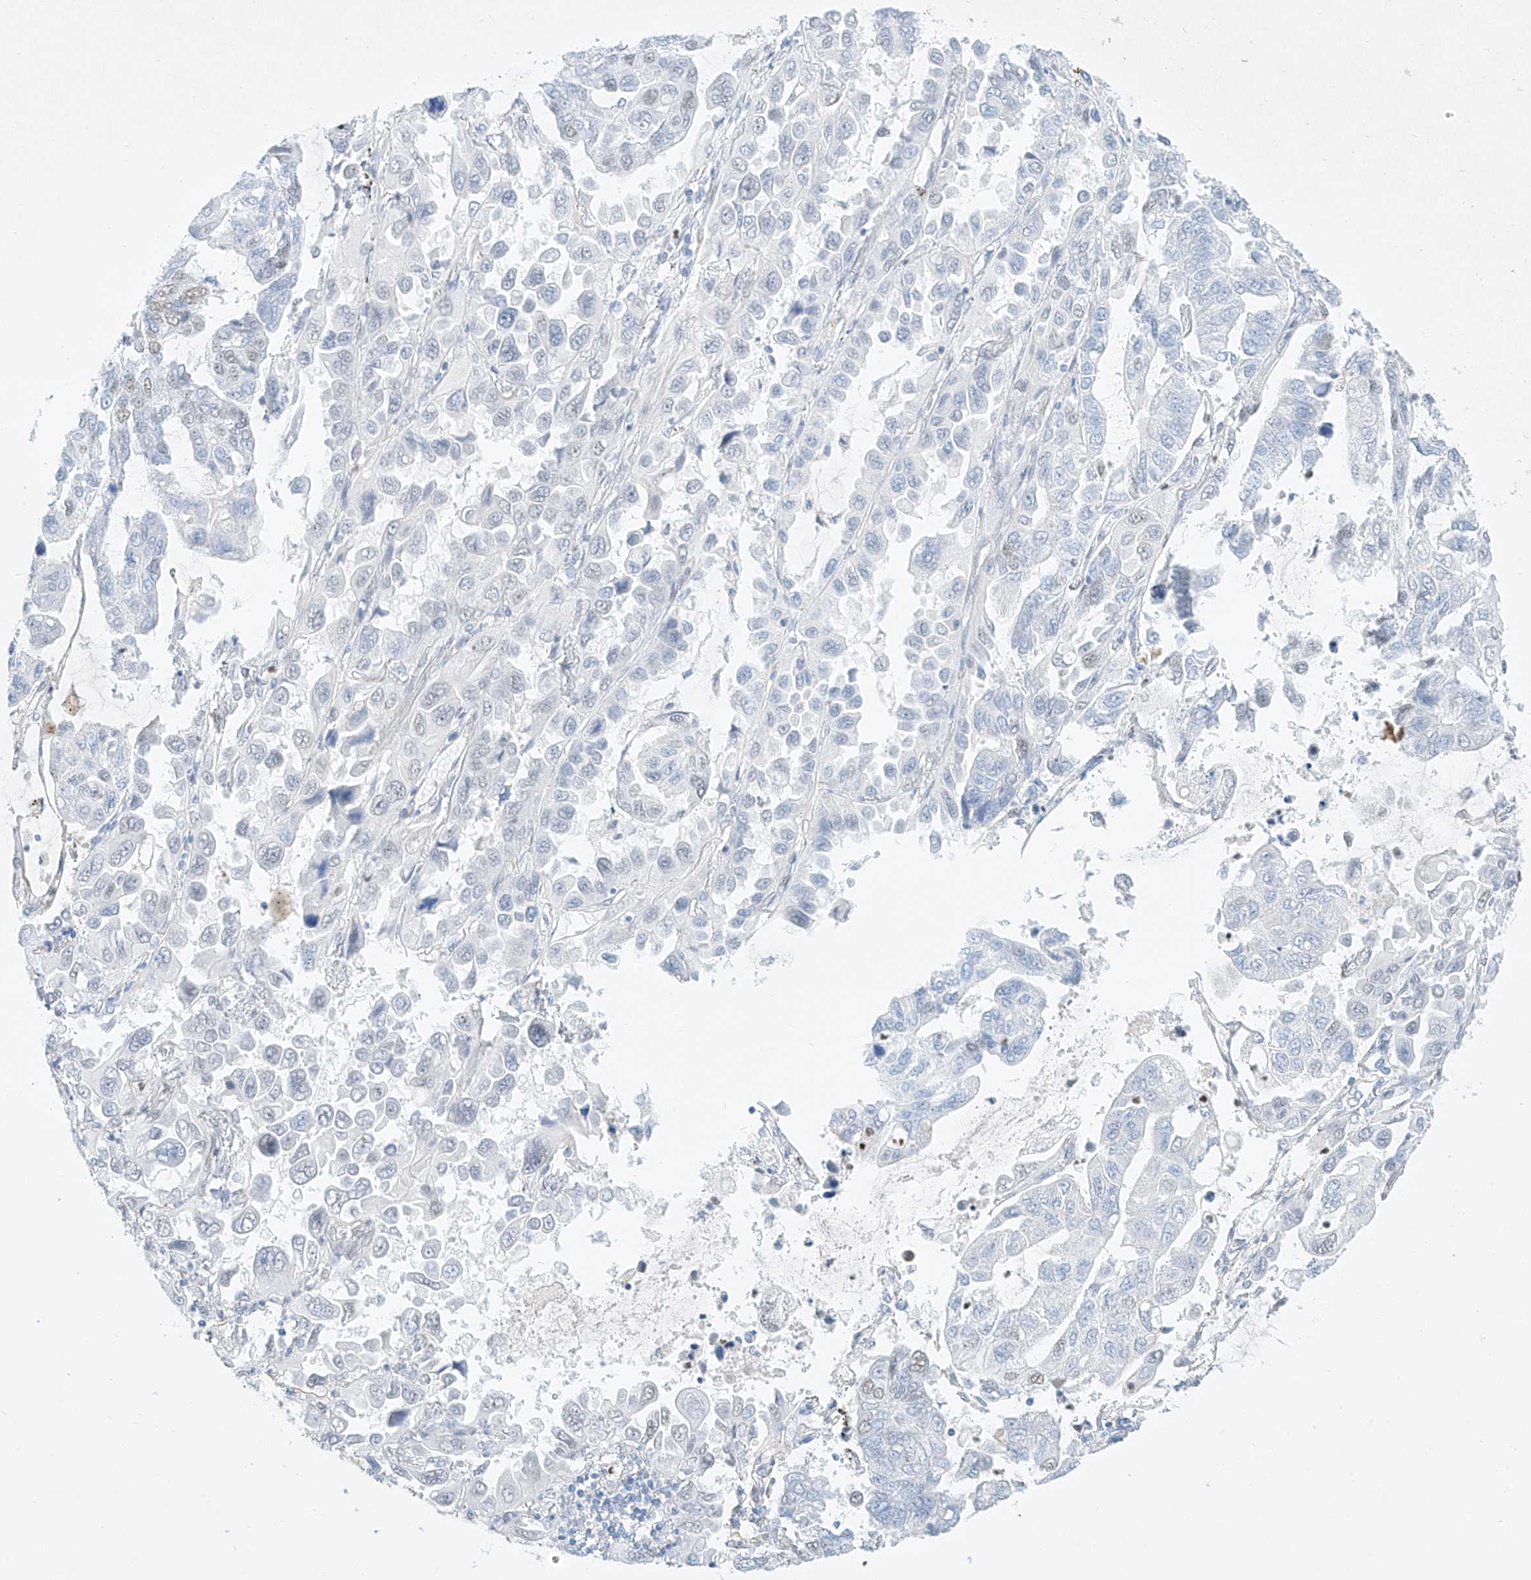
{"staining": {"intensity": "negative", "quantity": "none", "location": "none"}, "tissue": "lung cancer", "cell_type": "Tumor cells", "image_type": "cancer", "snomed": [{"axis": "morphology", "description": "Adenocarcinoma, NOS"}, {"axis": "topography", "description": "Lung"}], "caption": "This is an immunohistochemistry image of human adenocarcinoma (lung). There is no expression in tumor cells.", "gene": "REEP2", "patient": {"sex": "male", "age": 64}}